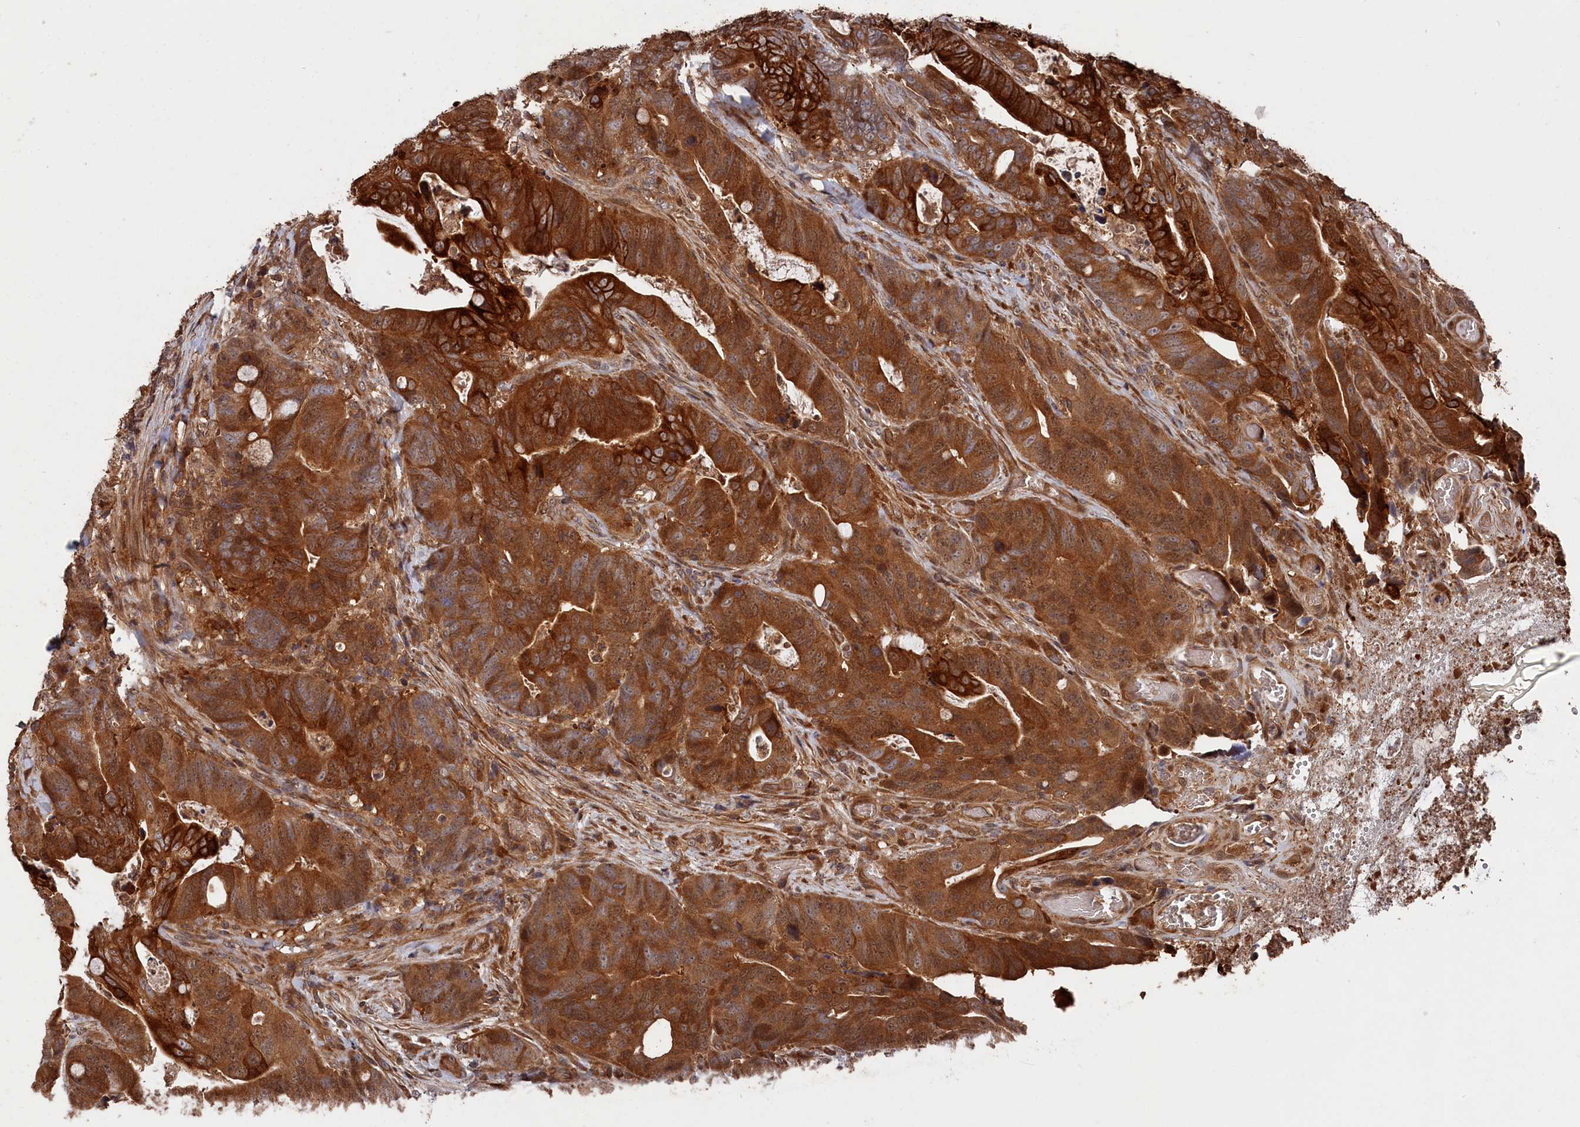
{"staining": {"intensity": "strong", "quantity": ">75%", "location": "cytoplasmic/membranous"}, "tissue": "colorectal cancer", "cell_type": "Tumor cells", "image_type": "cancer", "snomed": [{"axis": "morphology", "description": "Adenocarcinoma, NOS"}, {"axis": "topography", "description": "Colon"}], "caption": "DAB (3,3'-diaminobenzidine) immunohistochemical staining of colorectal adenocarcinoma demonstrates strong cytoplasmic/membranous protein expression in approximately >75% of tumor cells. (Brightfield microscopy of DAB IHC at high magnification).", "gene": "RMI2", "patient": {"sex": "female", "age": 82}}